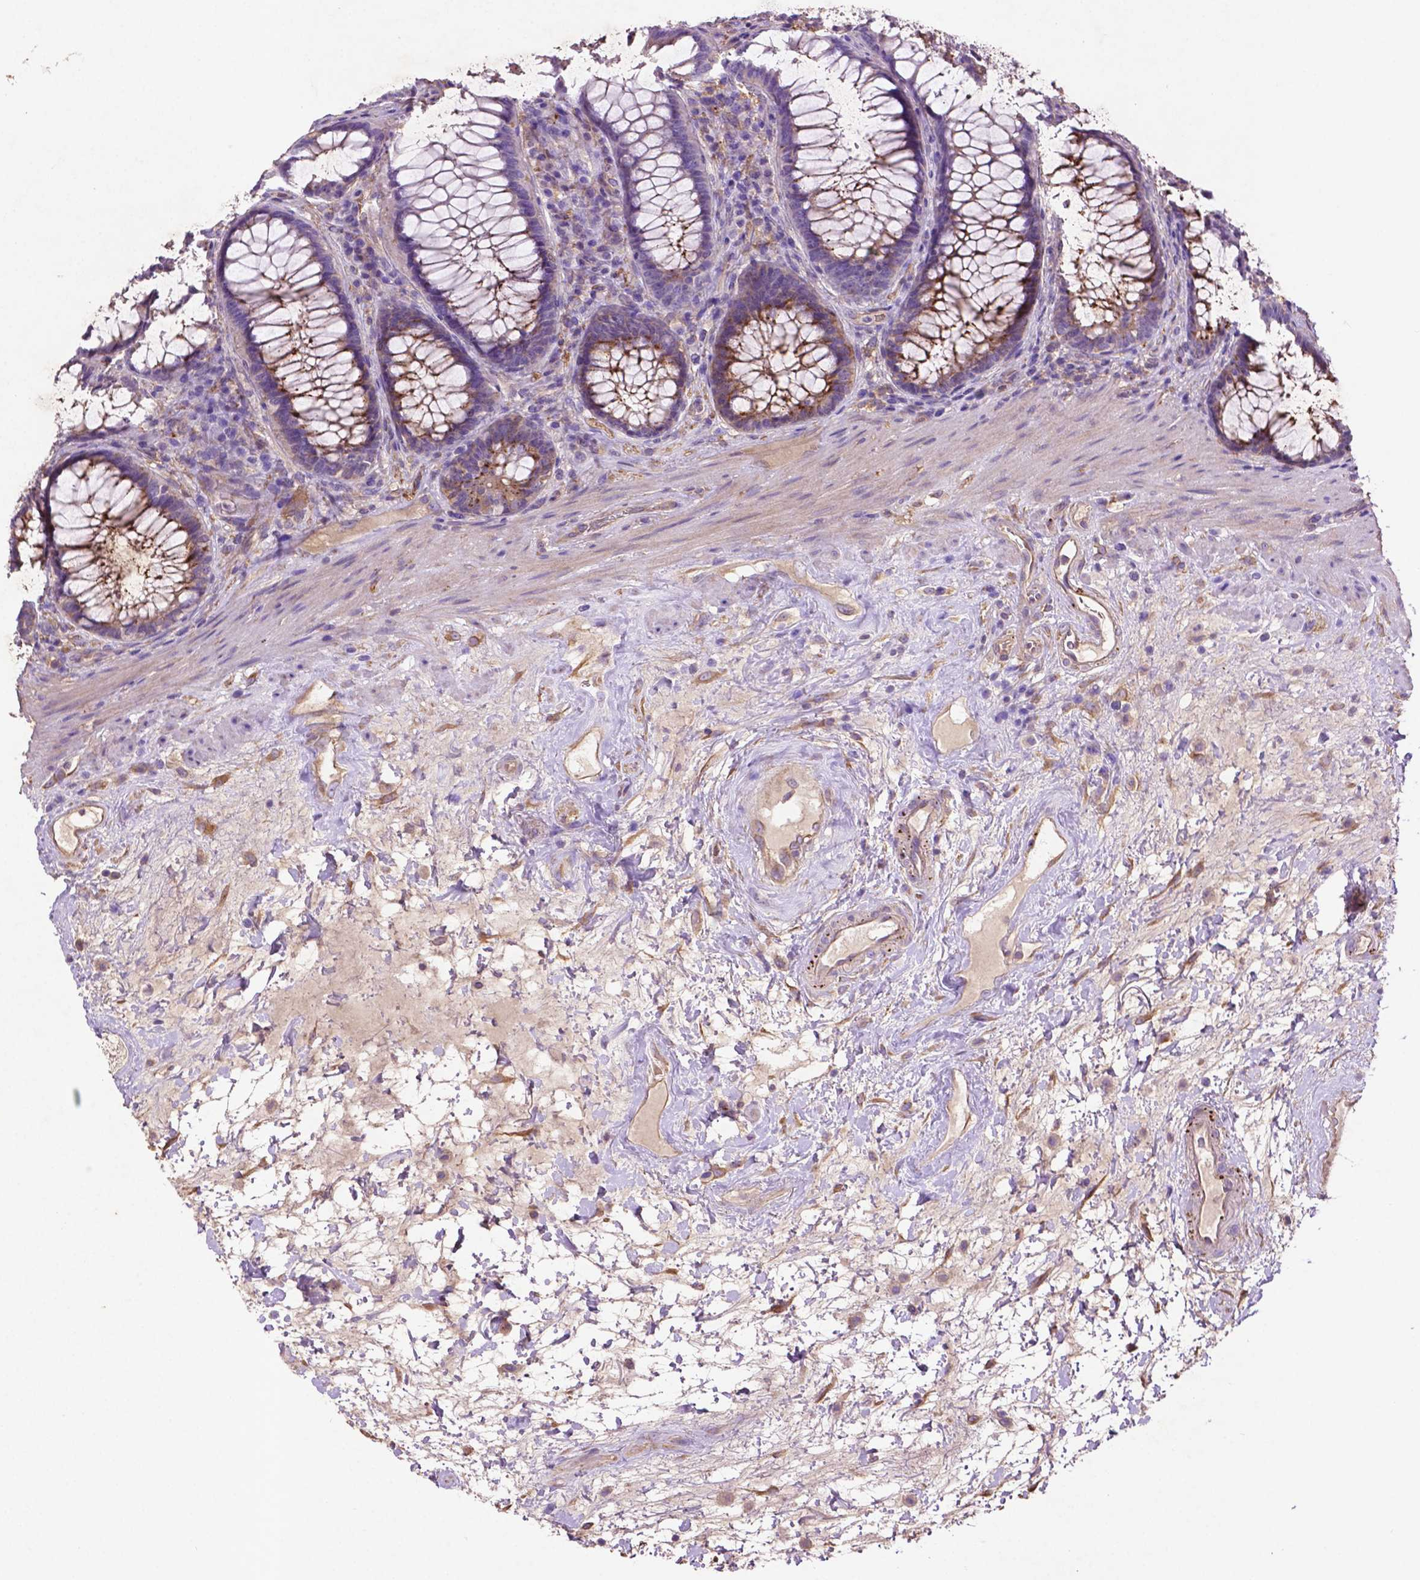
{"staining": {"intensity": "strong", "quantity": "<25%", "location": "cytoplasmic/membranous"}, "tissue": "rectum", "cell_type": "Glandular cells", "image_type": "normal", "snomed": [{"axis": "morphology", "description": "Normal tissue, NOS"}, {"axis": "topography", "description": "Rectum"}], "caption": "Immunohistochemical staining of normal human rectum exhibits strong cytoplasmic/membranous protein staining in approximately <25% of glandular cells. Nuclei are stained in blue.", "gene": "GDPD5", "patient": {"sex": "male", "age": 72}}